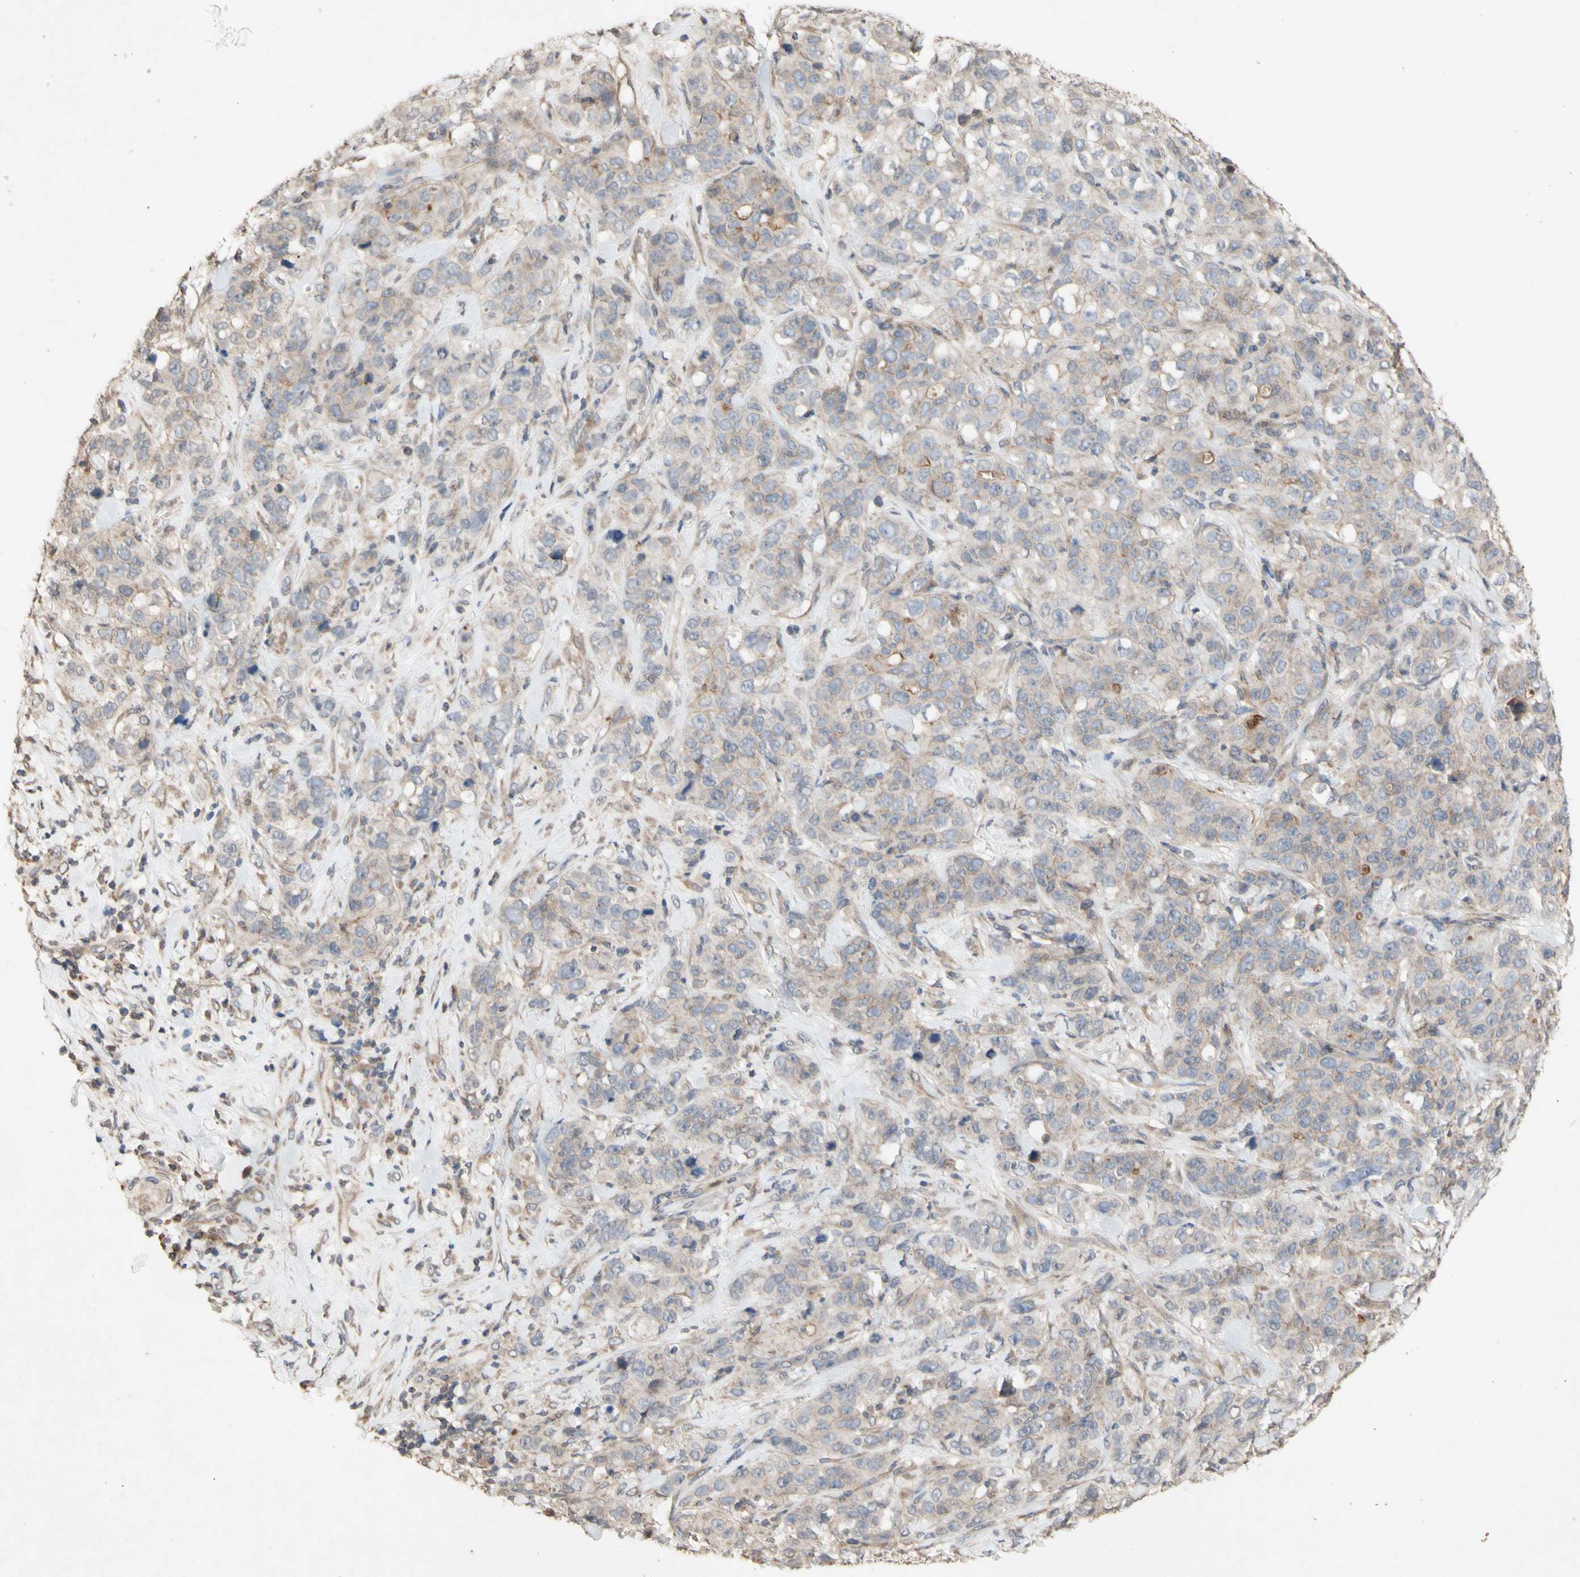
{"staining": {"intensity": "weak", "quantity": ">75%", "location": "cytoplasmic/membranous"}, "tissue": "stomach cancer", "cell_type": "Tumor cells", "image_type": "cancer", "snomed": [{"axis": "morphology", "description": "Adenocarcinoma, NOS"}, {"axis": "topography", "description": "Stomach"}], "caption": "Weak cytoplasmic/membranous positivity is identified in about >75% of tumor cells in stomach adenocarcinoma. (DAB (3,3'-diaminobenzidine) = brown stain, brightfield microscopy at high magnification).", "gene": "NECTIN3", "patient": {"sex": "male", "age": 48}}